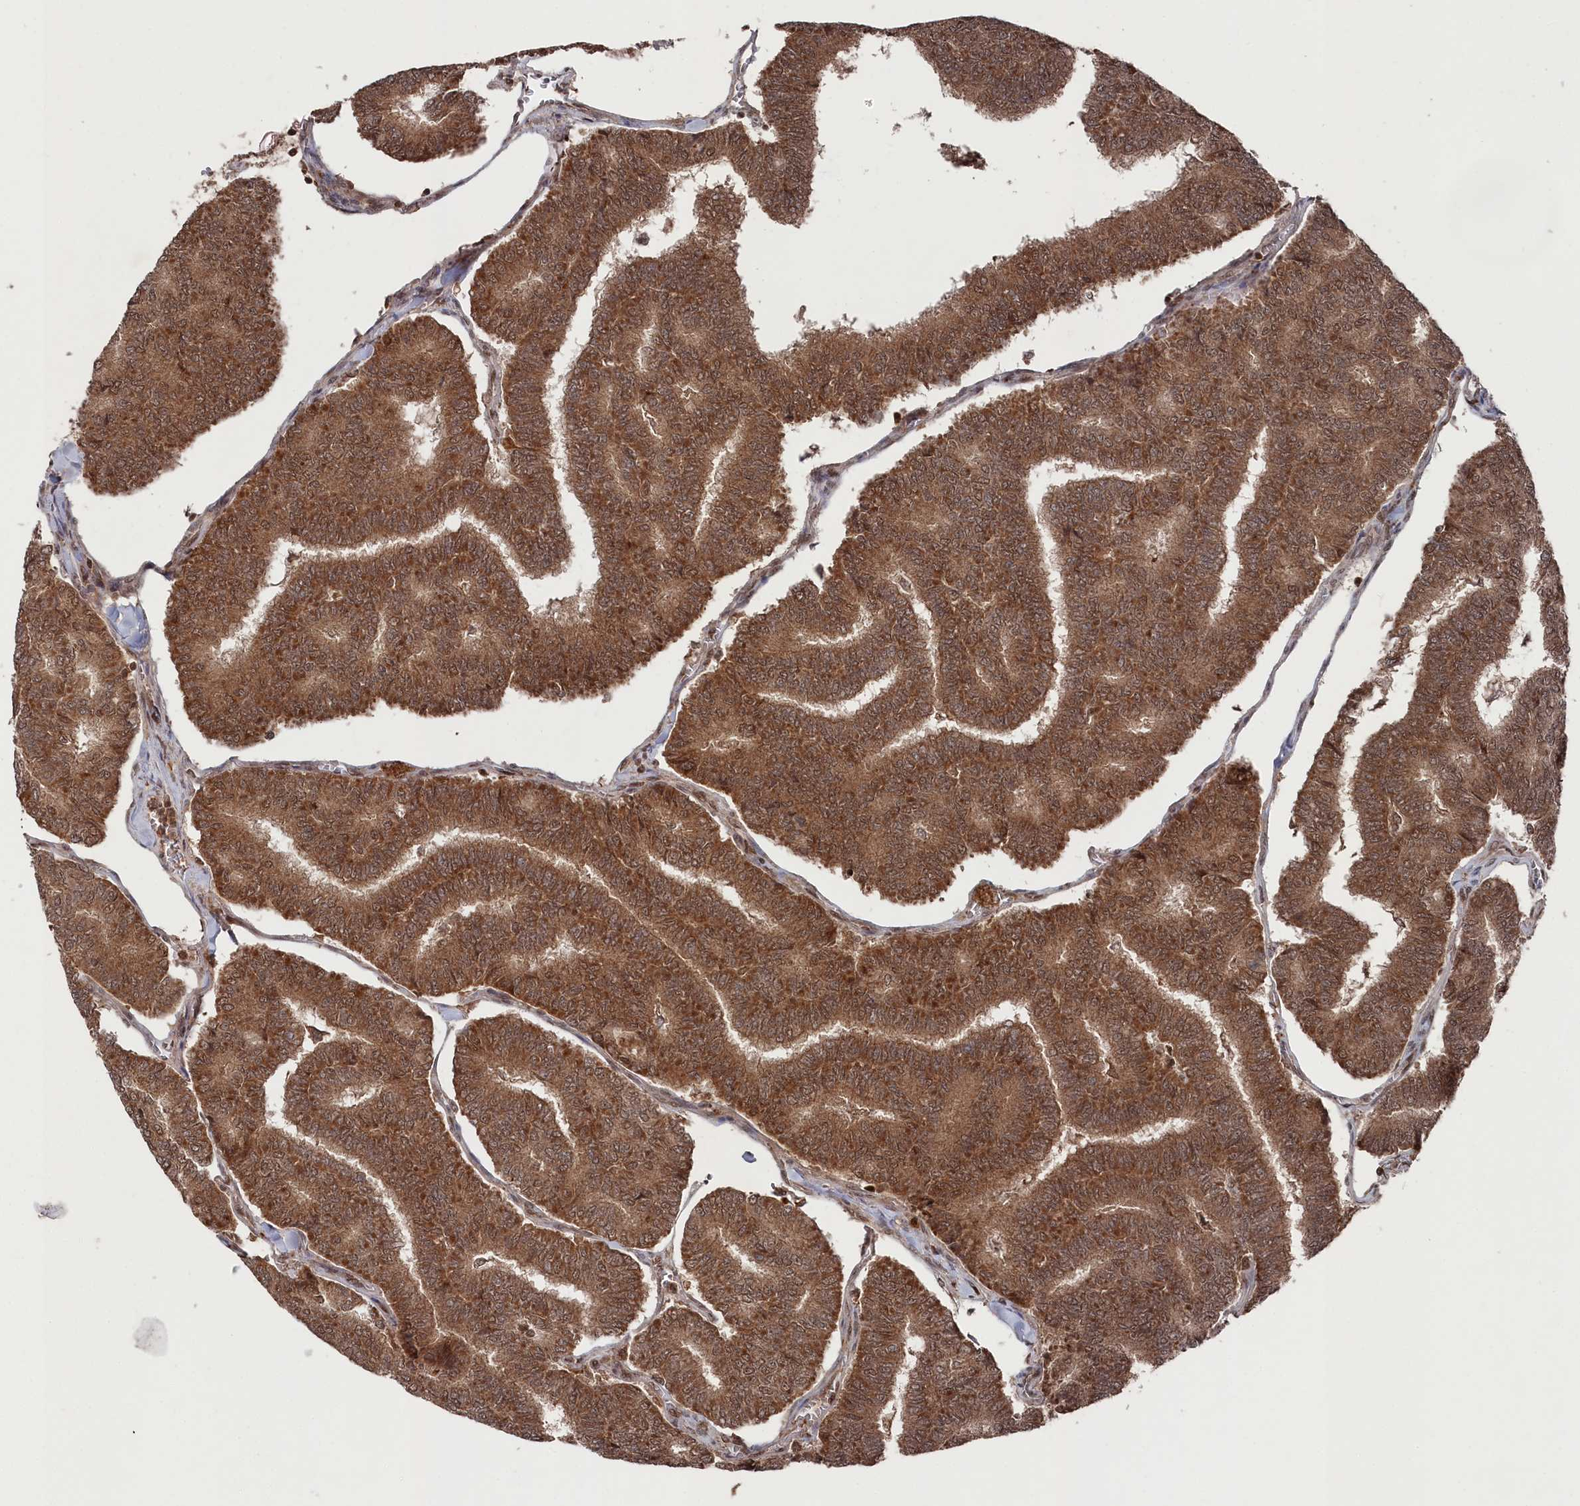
{"staining": {"intensity": "strong", "quantity": ">75%", "location": "cytoplasmic/membranous,nuclear"}, "tissue": "thyroid cancer", "cell_type": "Tumor cells", "image_type": "cancer", "snomed": [{"axis": "morphology", "description": "Papillary adenocarcinoma, NOS"}, {"axis": "topography", "description": "Thyroid gland"}], "caption": "This photomicrograph reveals immunohistochemistry staining of human thyroid cancer (papillary adenocarcinoma), with high strong cytoplasmic/membranous and nuclear staining in about >75% of tumor cells.", "gene": "BORCS7", "patient": {"sex": "female", "age": 35}}